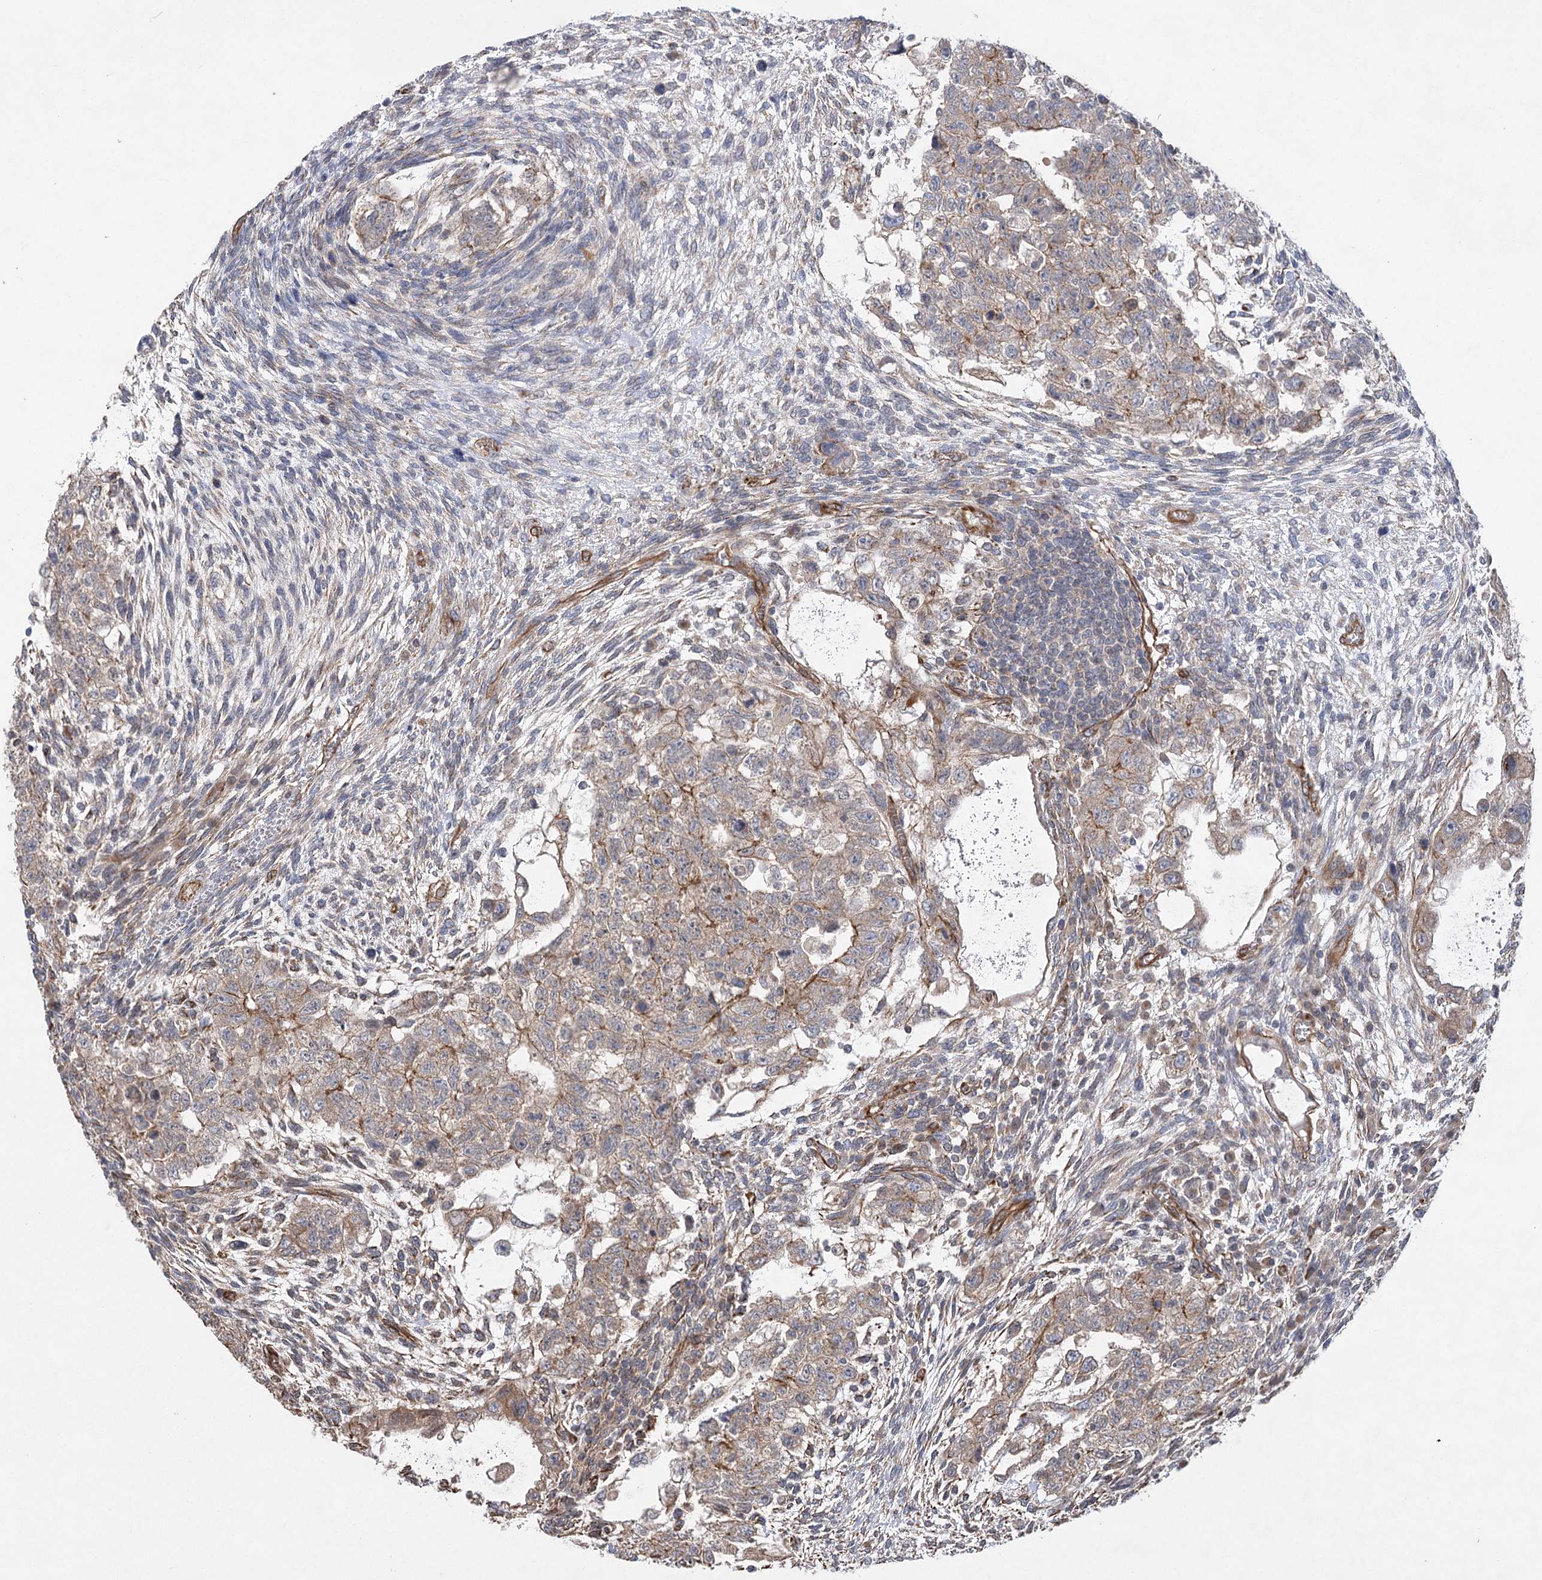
{"staining": {"intensity": "moderate", "quantity": "<25%", "location": "cytoplasmic/membranous"}, "tissue": "testis cancer", "cell_type": "Tumor cells", "image_type": "cancer", "snomed": [{"axis": "morphology", "description": "Carcinoma, Embryonal, NOS"}, {"axis": "topography", "description": "Testis"}], "caption": "Protein staining of embryonal carcinoma (testis) tissue displays moderate cytoplasmic/membranous staining in approximately <25% of tumor cells.", "gene": "RWDD4", "patient": {"sex": "male", "age": 37}}